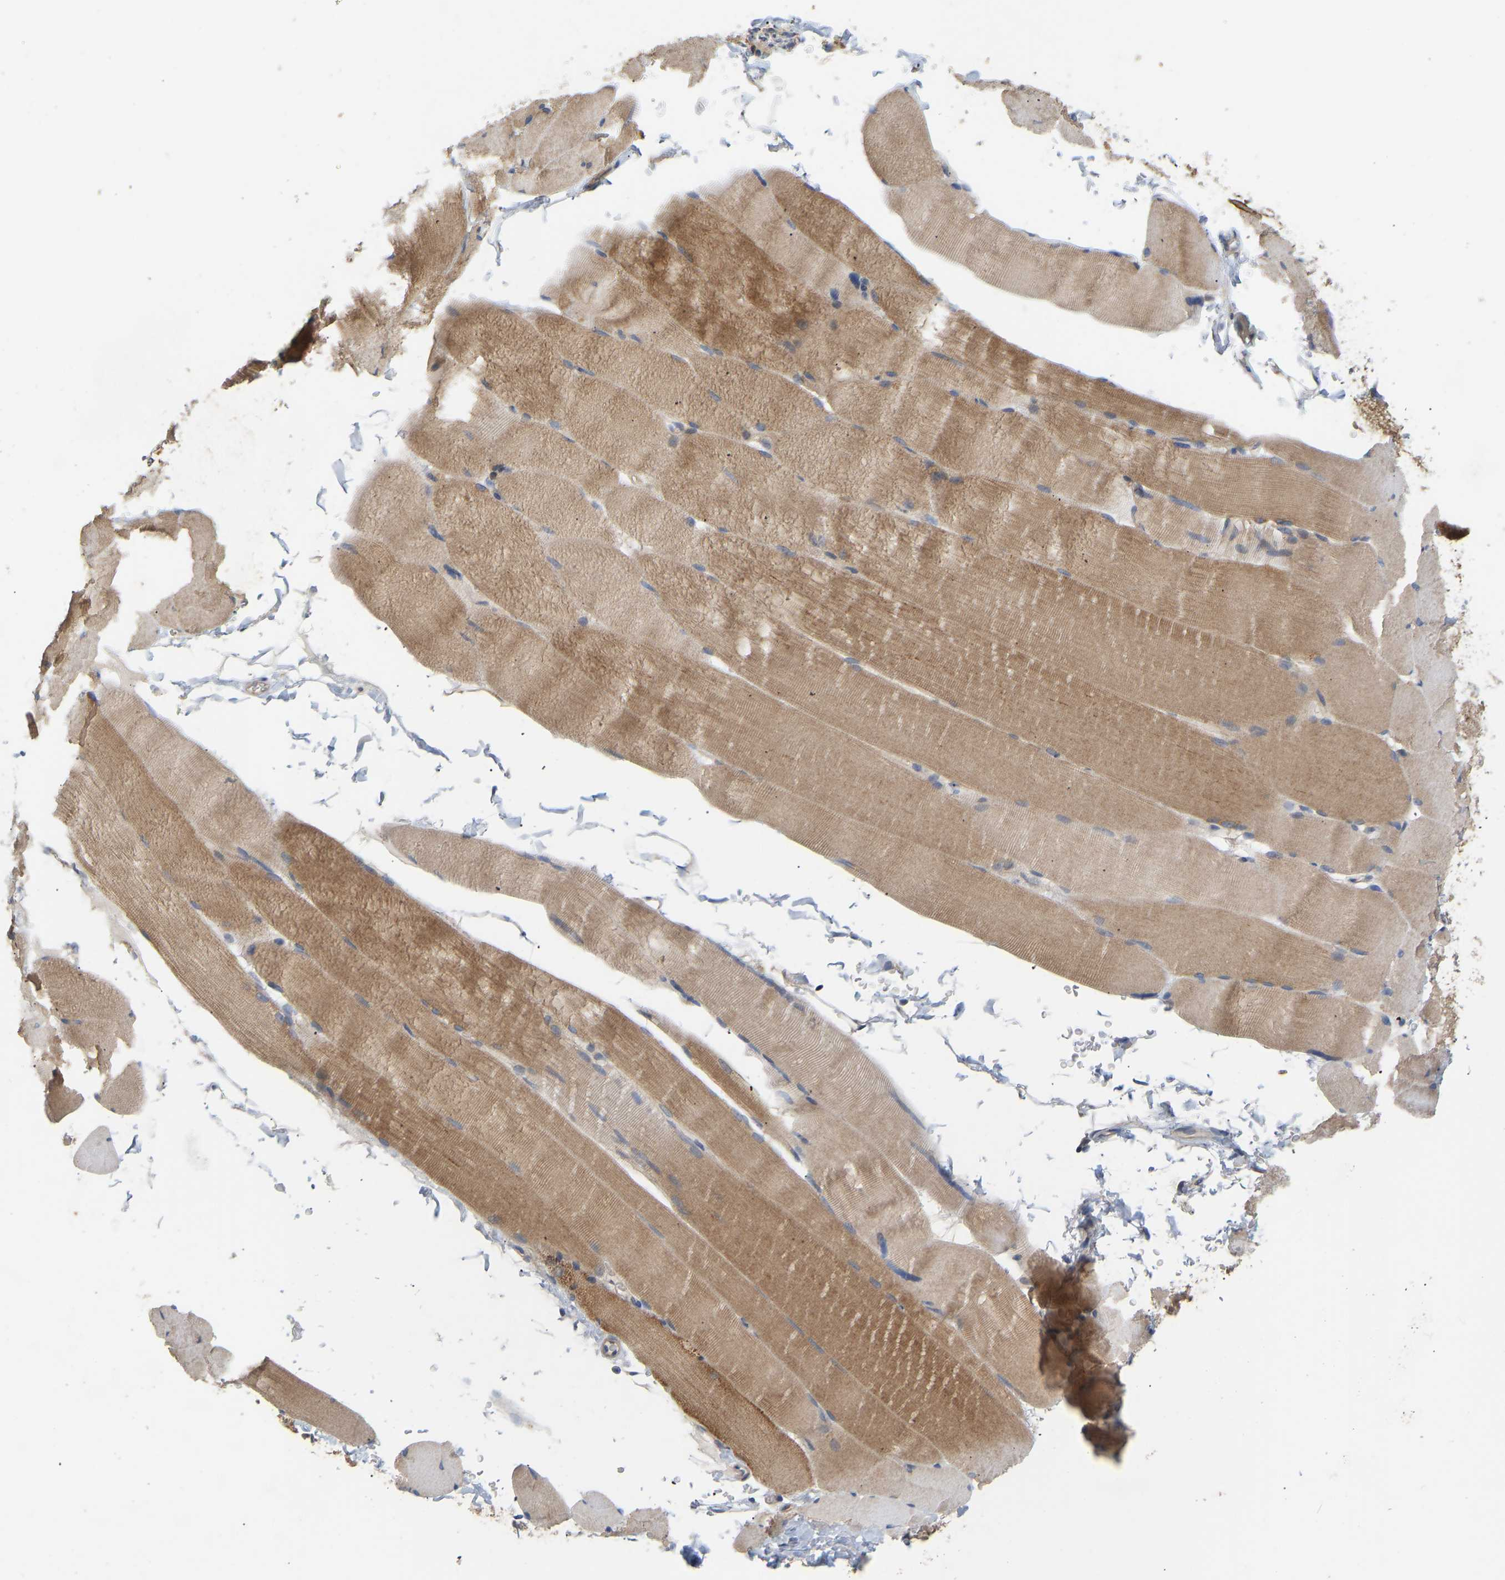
{"staining": {"intensity": "moderate", "quantity": ">75%", "location": "cytoplasmic/membranous"}, "tissue": "skeletal muscle", "cell_type": "Myocytes", "image_type": "normal", "snomed": [{"axis": "morphology", "description": "Normal tissue, NOS"}, {"axis": "topography", "description": "Skin"}, {"axis": "topography", "description": "Skeletal muscle"}], "caption": "Moderate cytoplasmic/membranous protein expression is present in approximately >75% of myocytes in skeletal muscle.", "gene": "HACD2", "patient": {"sex": "male", "age": 83}}